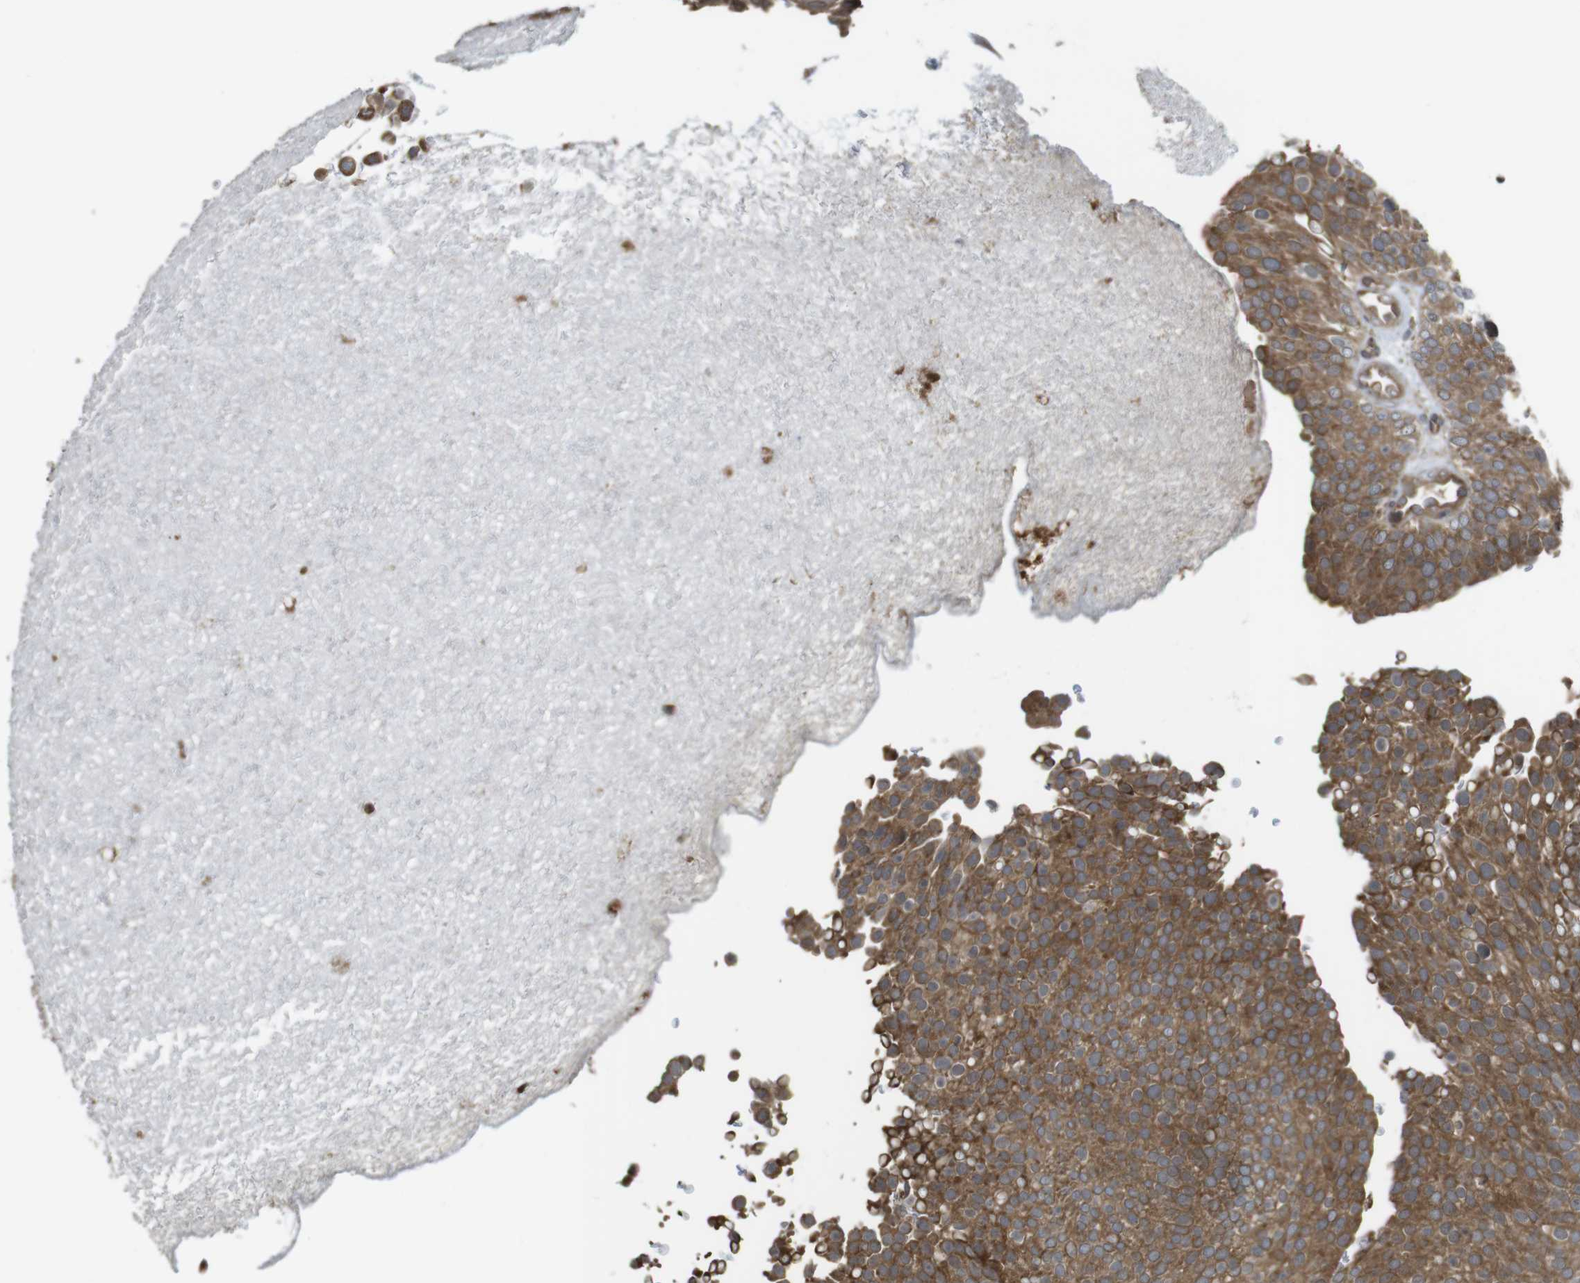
{"staining": {"intensity": "moderate", "quantity": ">75%", "location": "cytoplasmic/membranous"}, "tissue": "urothelial cancer", "cell_type": "Tumor cells", "image_type": "cancer", "snomed": [{"axis": "morphology", "description": "Urothelial carcinoma, Low grade"}, {"axis": "topography", "description": "Urinary bladder"}], "caption": "IHC (DAB (3,3'-diaminobenzidine)) staining of human urothelial cancer displays moderate cytoplasmic/membranous protein staining in about >75% of tumor cells. (Stains: DAB in brown, nuclei in blue, Microscopy: brightfield microscopy at high magnification).", "gene": "CC2D1A", "patient": {"sex": "male", "age": 78}}